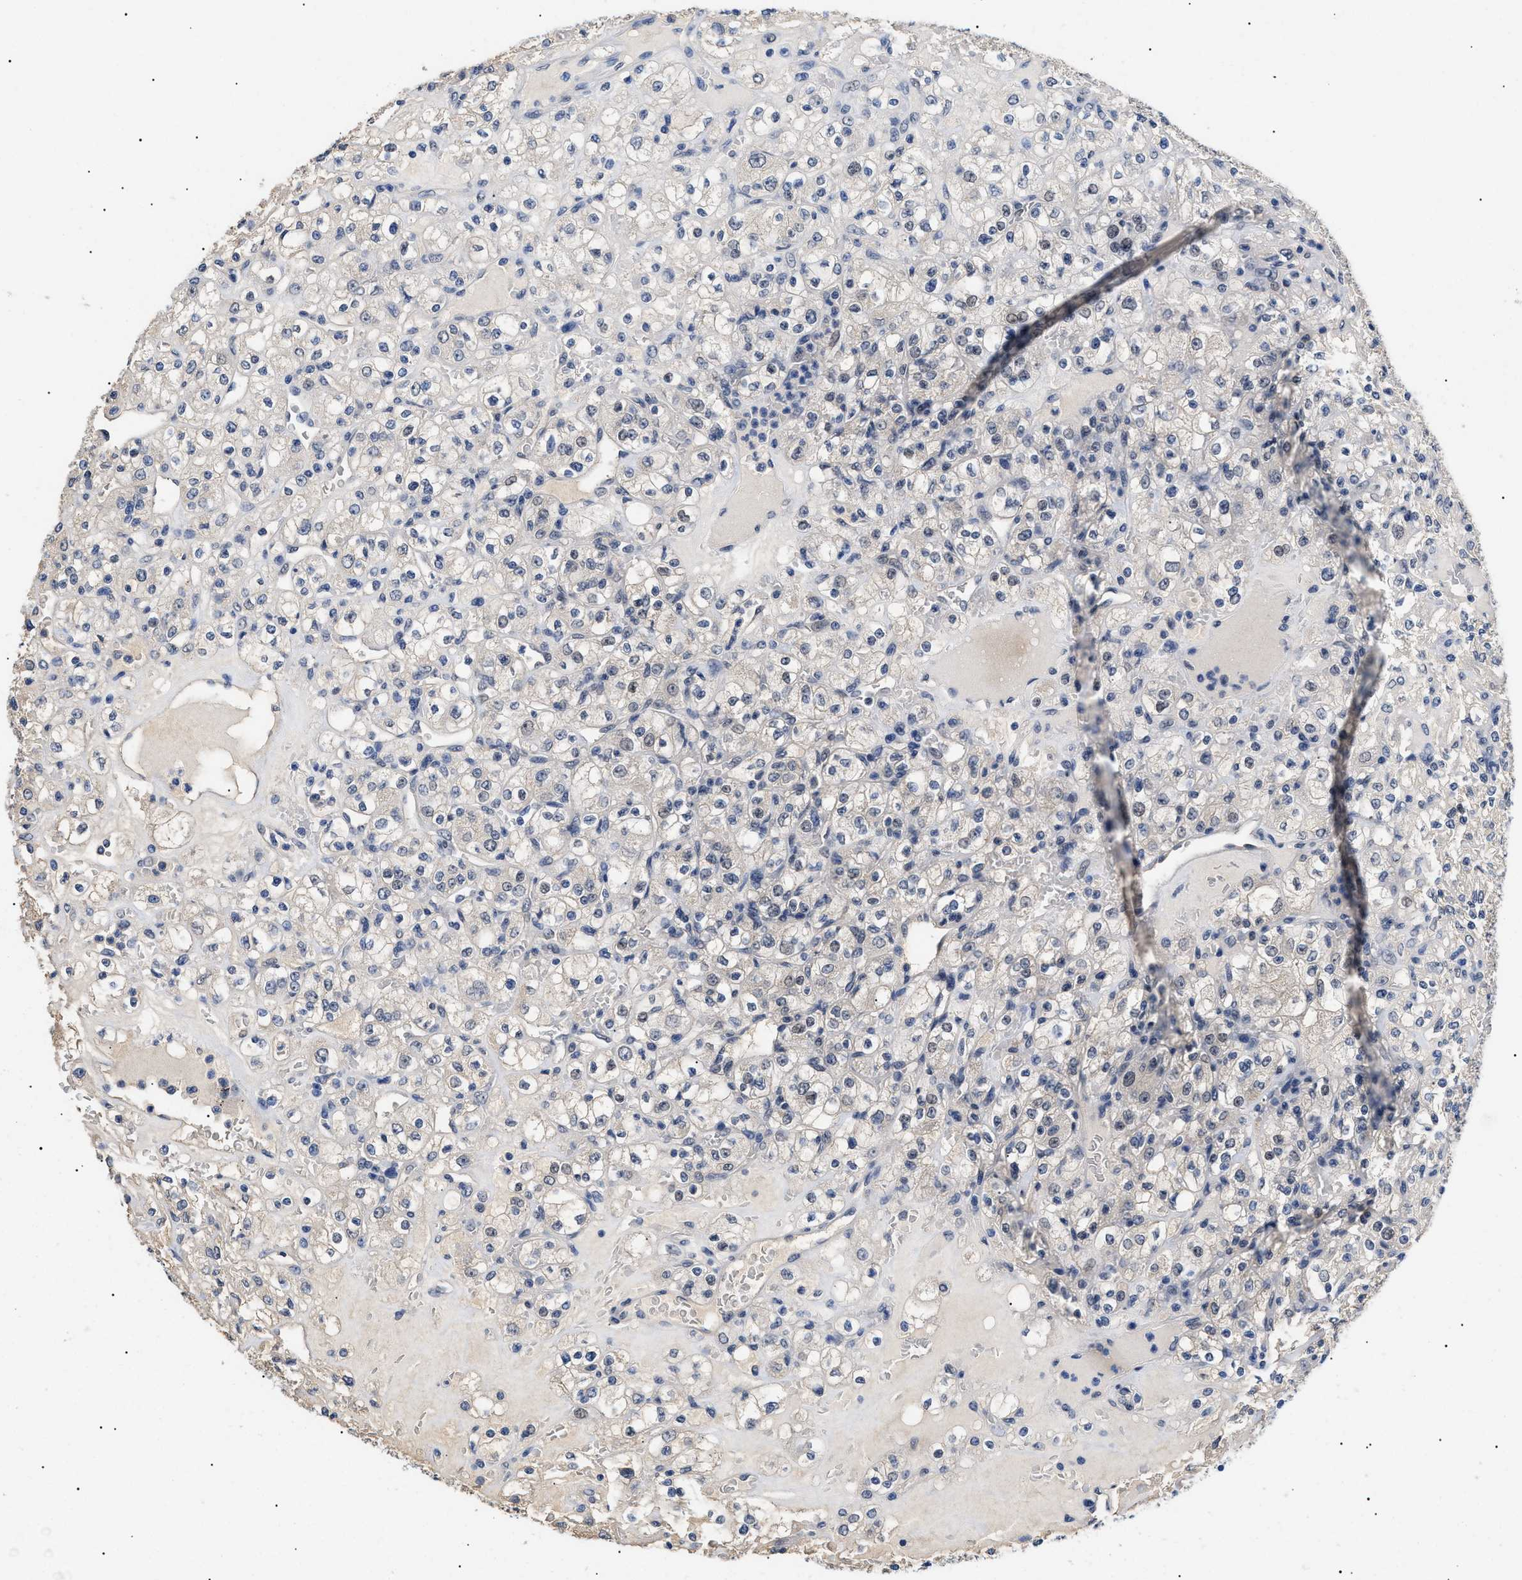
{"staining": {"intensity": "negative", "quantity": "none", "location": "none"}, "tissue": "renal cancer", "cell_type": "Tumor cells", "image_type": "cancer", "snomed": [{"axis": "morphology", "description": "Normal tissue, NOS"}, {"axis": "morphology", "description": "Adenocarcinoma, NOS"}, {"axis": "topography", "description": "Kidney"}], "caption": "Tumor cells are negative for protein expression in human renal cancer. (IHC, brightfield microscopy, high magnification).", "gene": "PRRT2", "patient": {"sex": "female", "age": 72}}